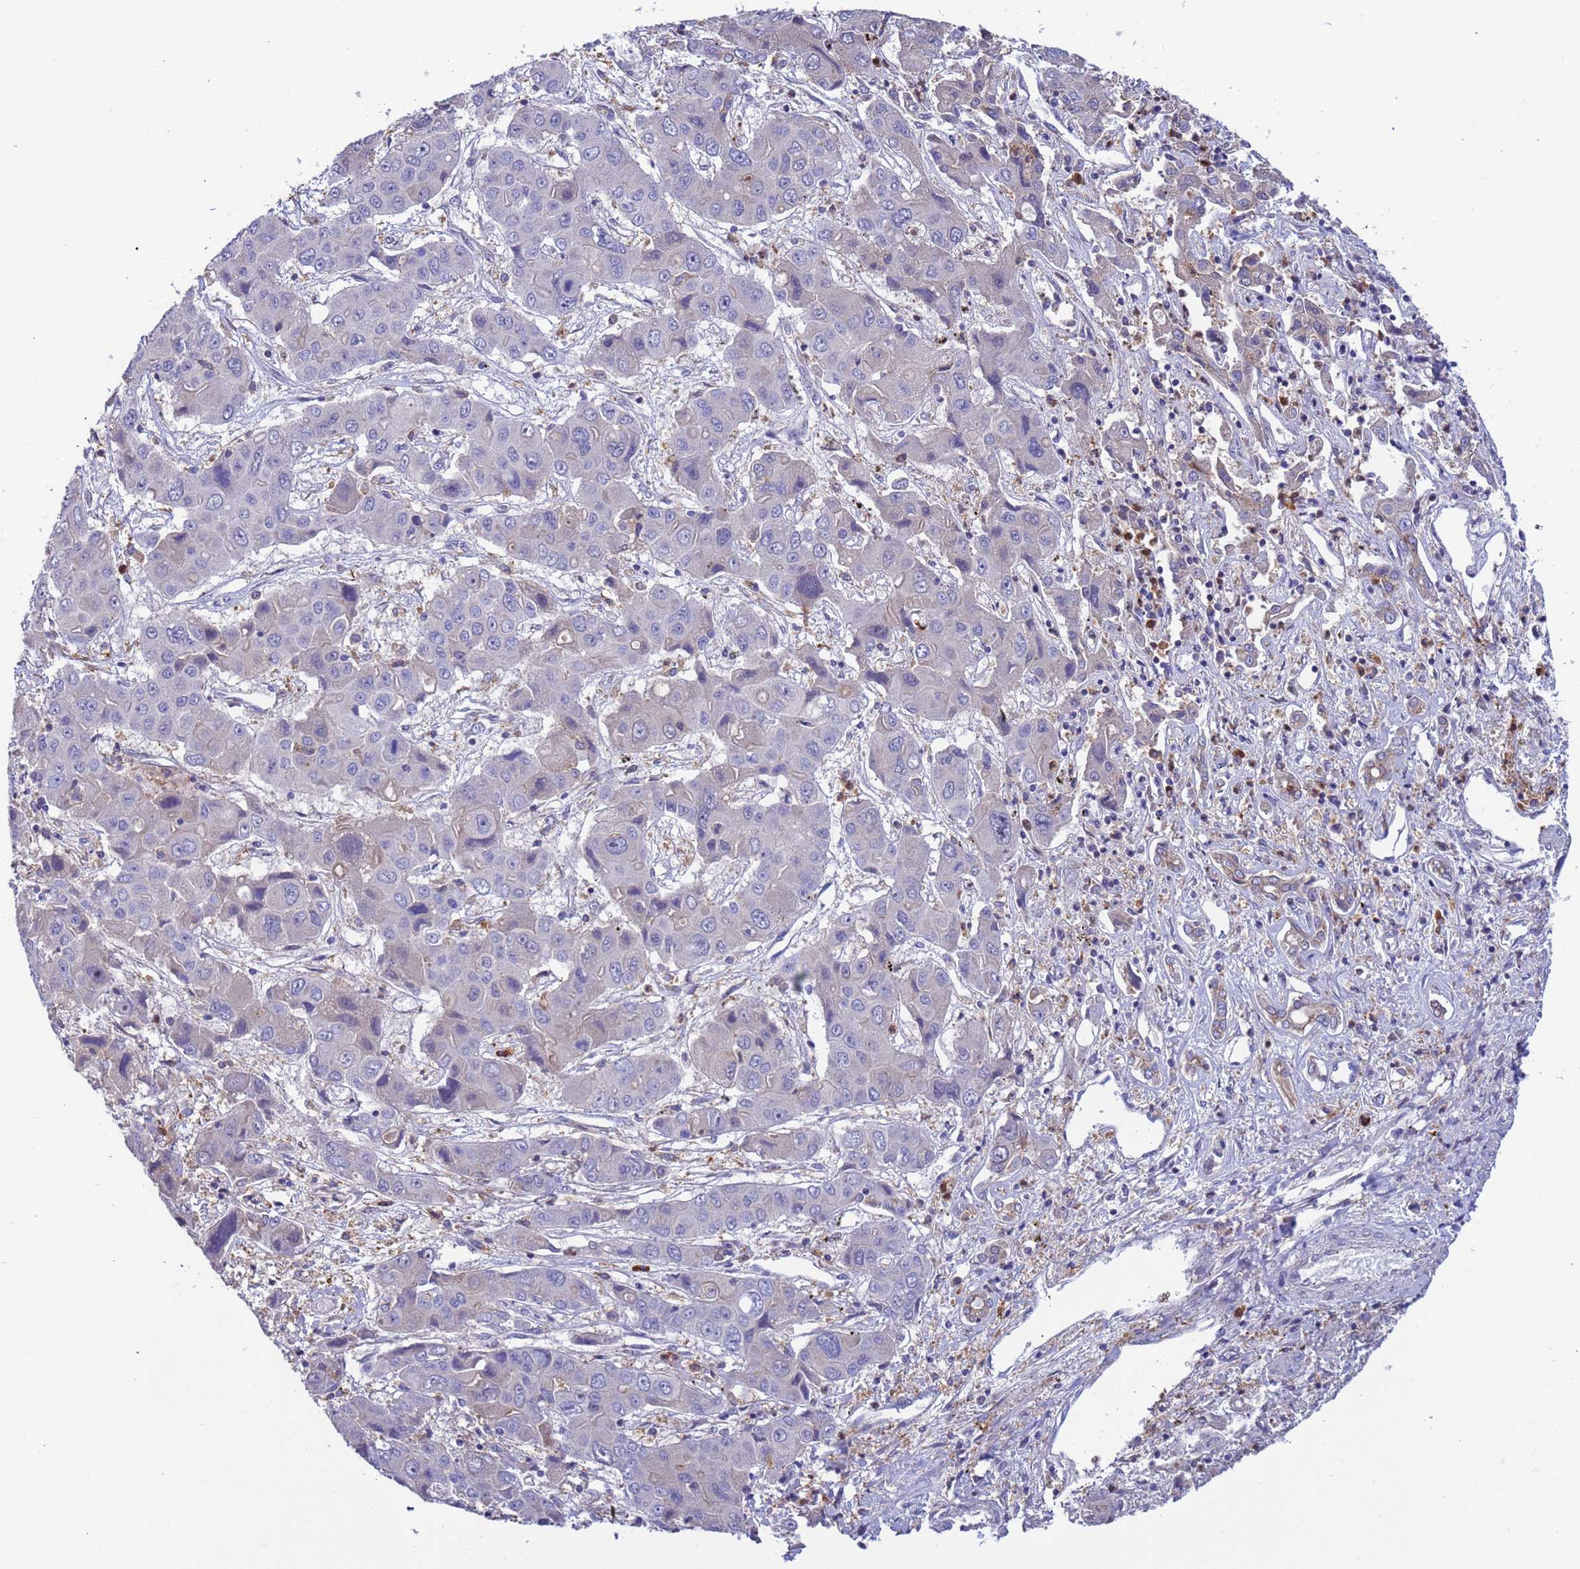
{"staining": {"intensity": "negative", "quantity": "none", "location": "none"}, "tissue": "liver cancer", "cell_type": "Tumor cells", "image_type": "cancer", "snomed": [{"axis": "morphology", "description": "Cholangiocarcinoma"}, {"axis": "topography", "description": "Liver"}], "caption": "IHC micrograph of neoplastic tissue: human cholangiocarcinoma (liver) stained with DAB exhibits no significant protein staining in tumor cells.", "gene": "AMPD3", "patient": {"sex": "male", "age": 67}}